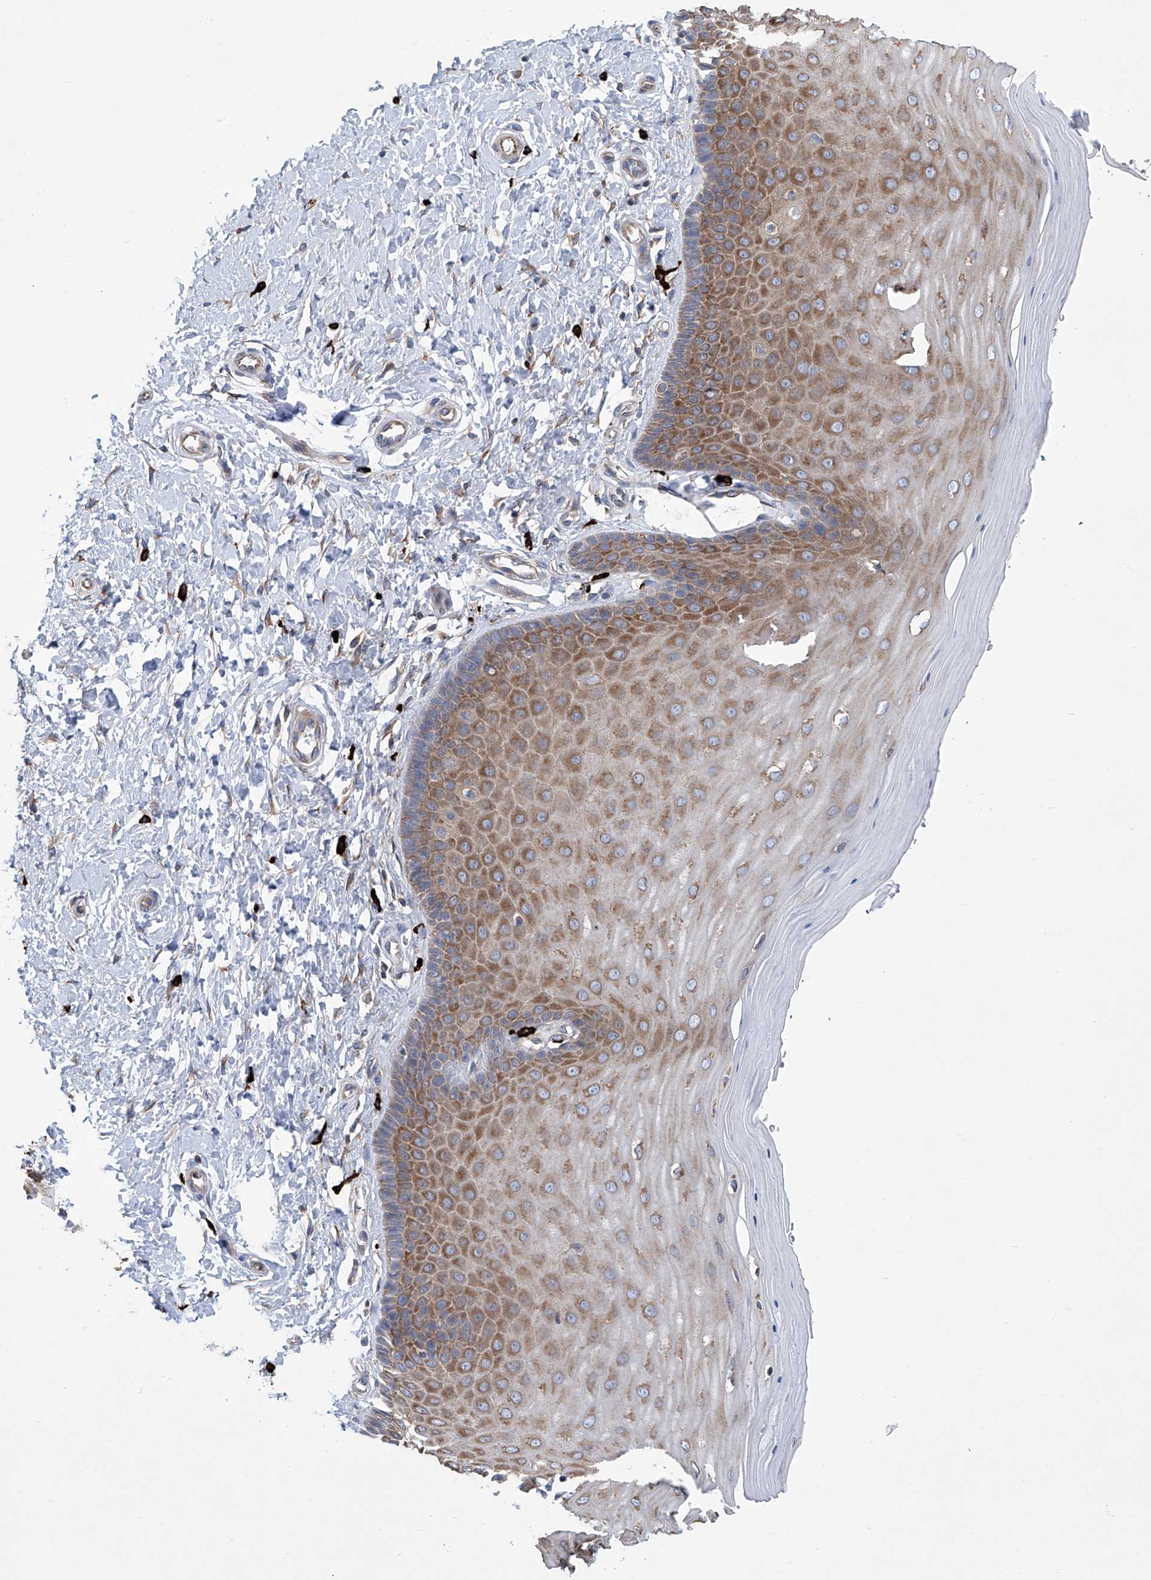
{"staining": {"intensity": "moderate", "quantity": "25%-75%", "location": "cytoplasmic/membranous"}, "tissue": "cervix", "cell_type": "Glandular cells", "image_type": "normal", "snomed": [{"axis": "morphology", "description": "Normal tissue, NOS"}, {"axis": "topography", "description": "Cervix"}], "caption": "Moderate cytoplasmic/membranous protein positivity is identified in about 25%-75% of glandular cells in cervix.", "gene": "SENP2", "patient": {"sex": "female", "age": 55}}